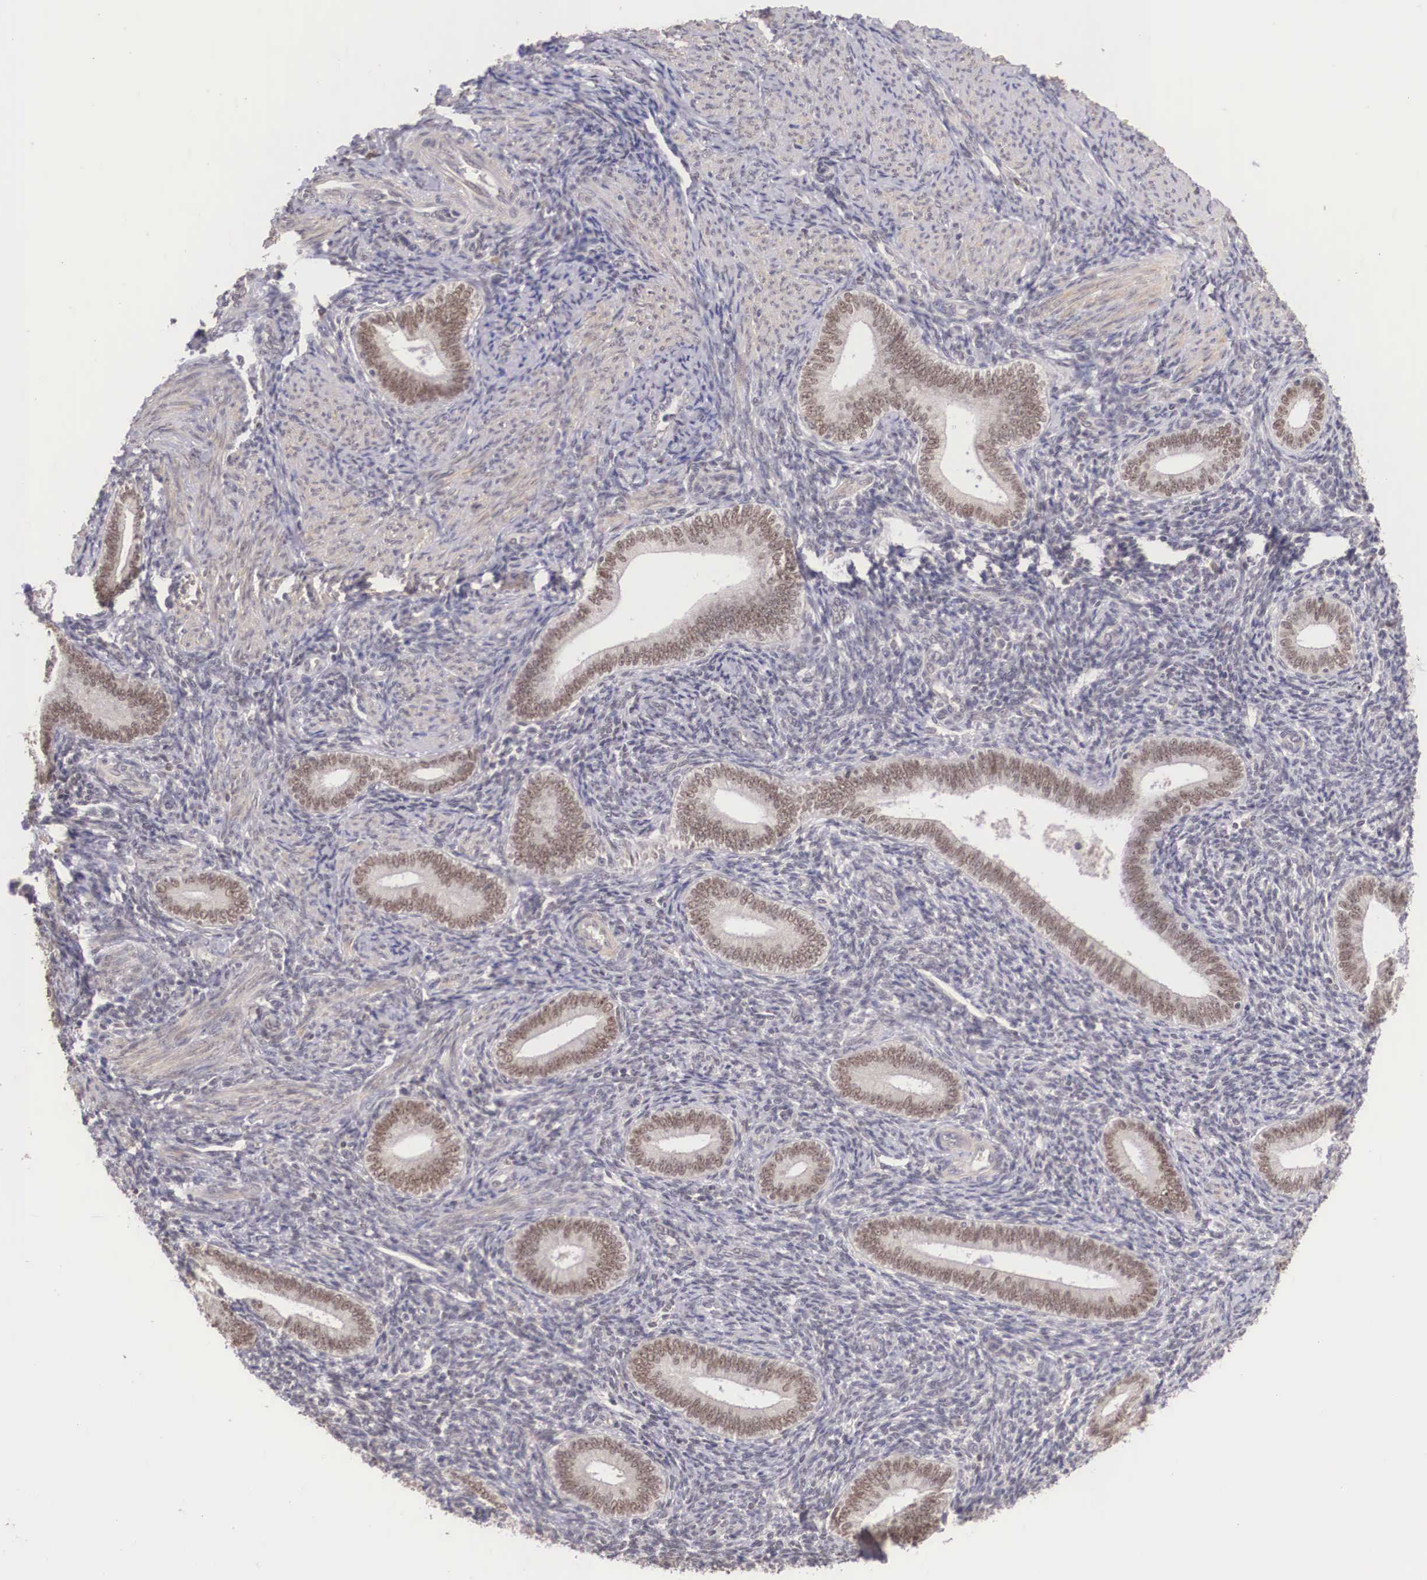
{"staining": {"intensity": "negative", "quantity": "none", "location": "none"}, "tissue": "endometrium", "cell_type": "Cells in endometrial stroma", "image_type": "normal", "snomed": [{"axis": "morphology", "description": "Normal tissue, NOS"}, {"axis": "topography", "description": "Endometrium"}], "caption": "This image is of benign endometrium stained with immunohistochemistry to label a protein in brown with the nuclei are counter-stained blue. There is no positivity in cells in endometrial stroma.", "gene": "ZNF275", "patient": {"sex": "female", "age": 35}}